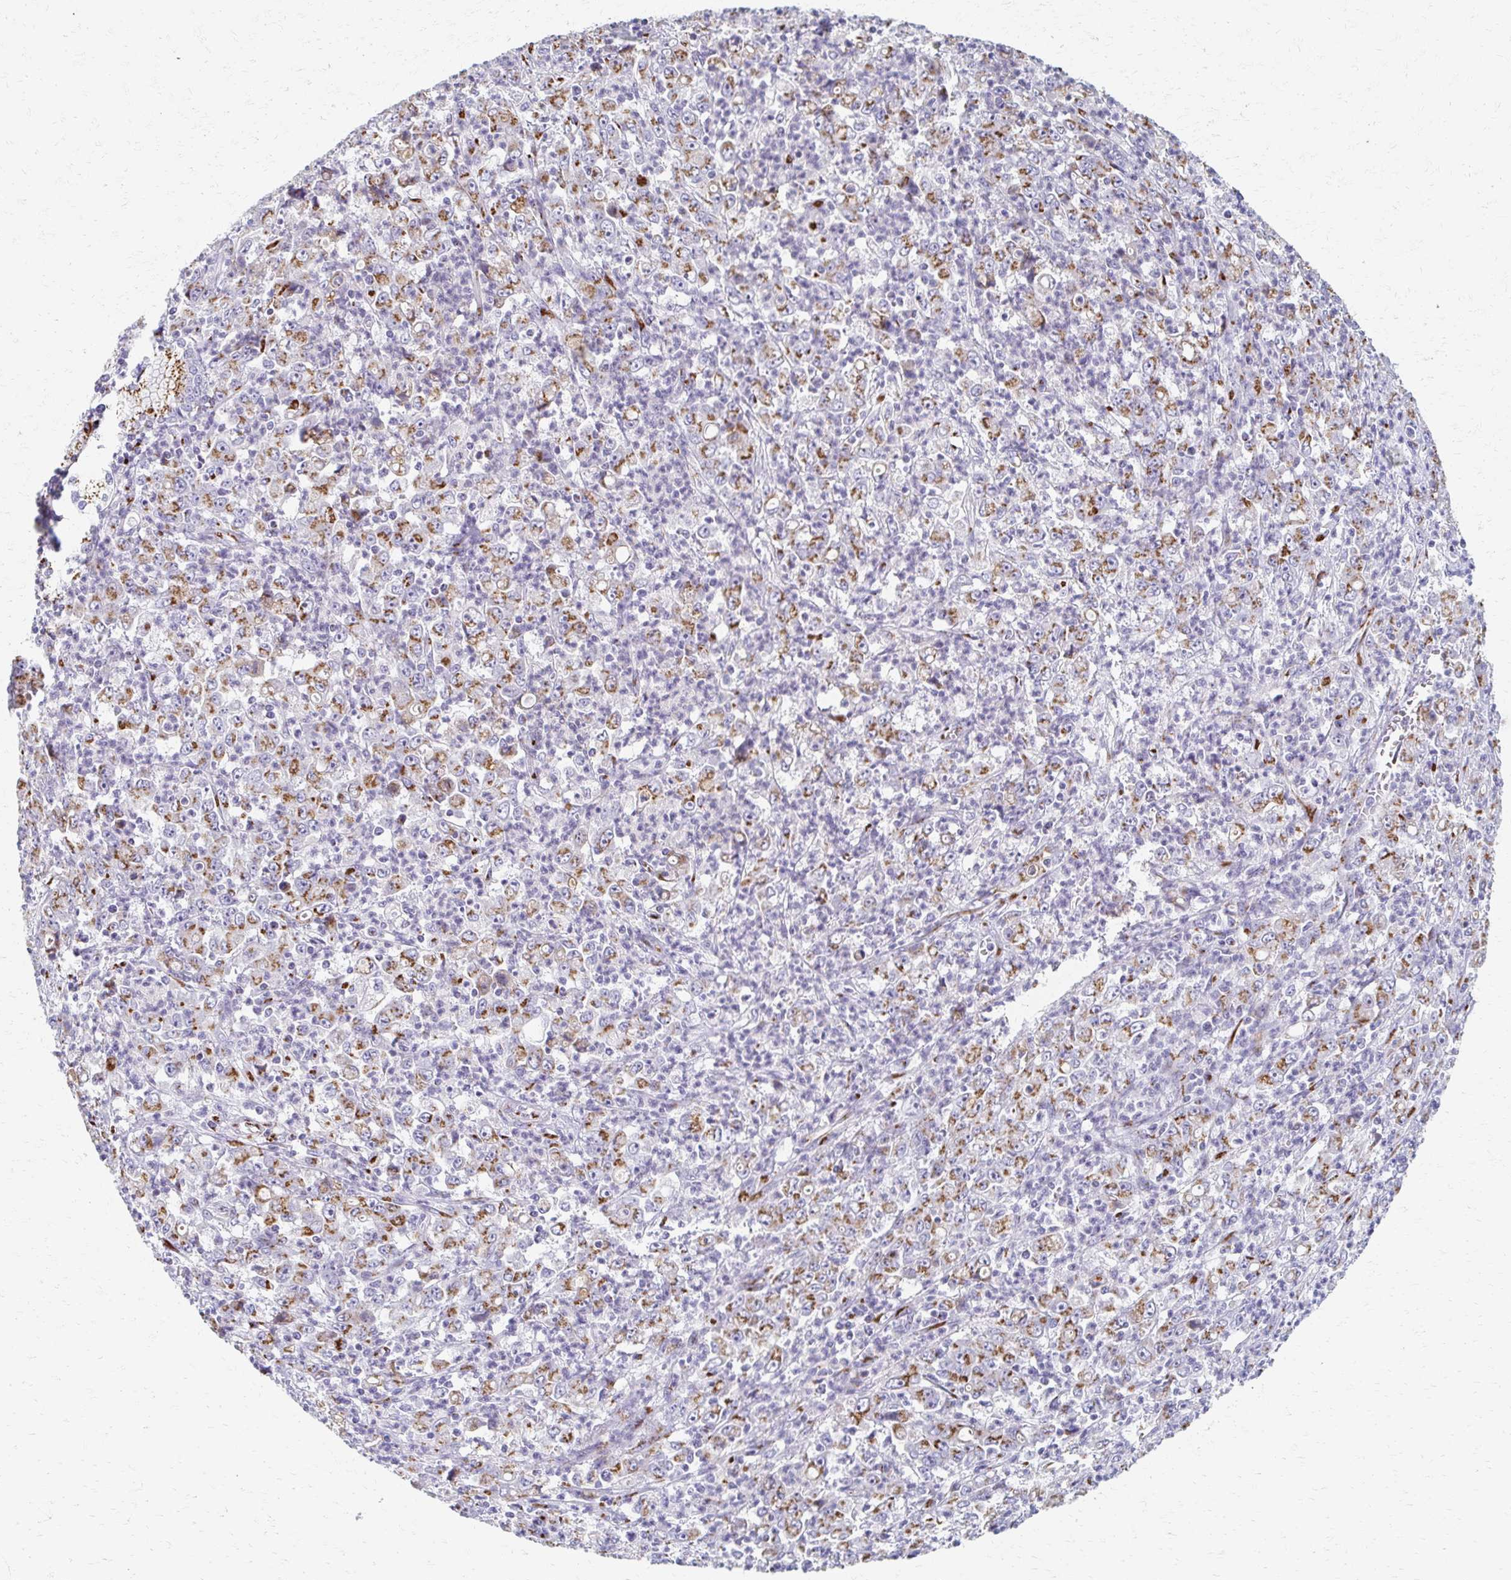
{"staining": {"intensity": "moderate", "quantity": ">75%", "location": "cytoplasmic/membranous"}, "tissue": "stomach cancer", "cell_type": "Tumor cells", "image_type": "cancer", "snomed": [{"axis": "morphology", "description": "Adenocarcinoma, NOS"}, {"axis": "topography", "description": "Stomach, lower"}], "caption": "A high-resolution micrograph shows immunohistochemistry (IHC) staining of stomach adenocarcinoma, which reveals moderate cytoplasmic/membranous positivity in approximately >75% of tumor cells.", "gene": "TM9SF1", "patient": {"sex": "female", "age": 71}}